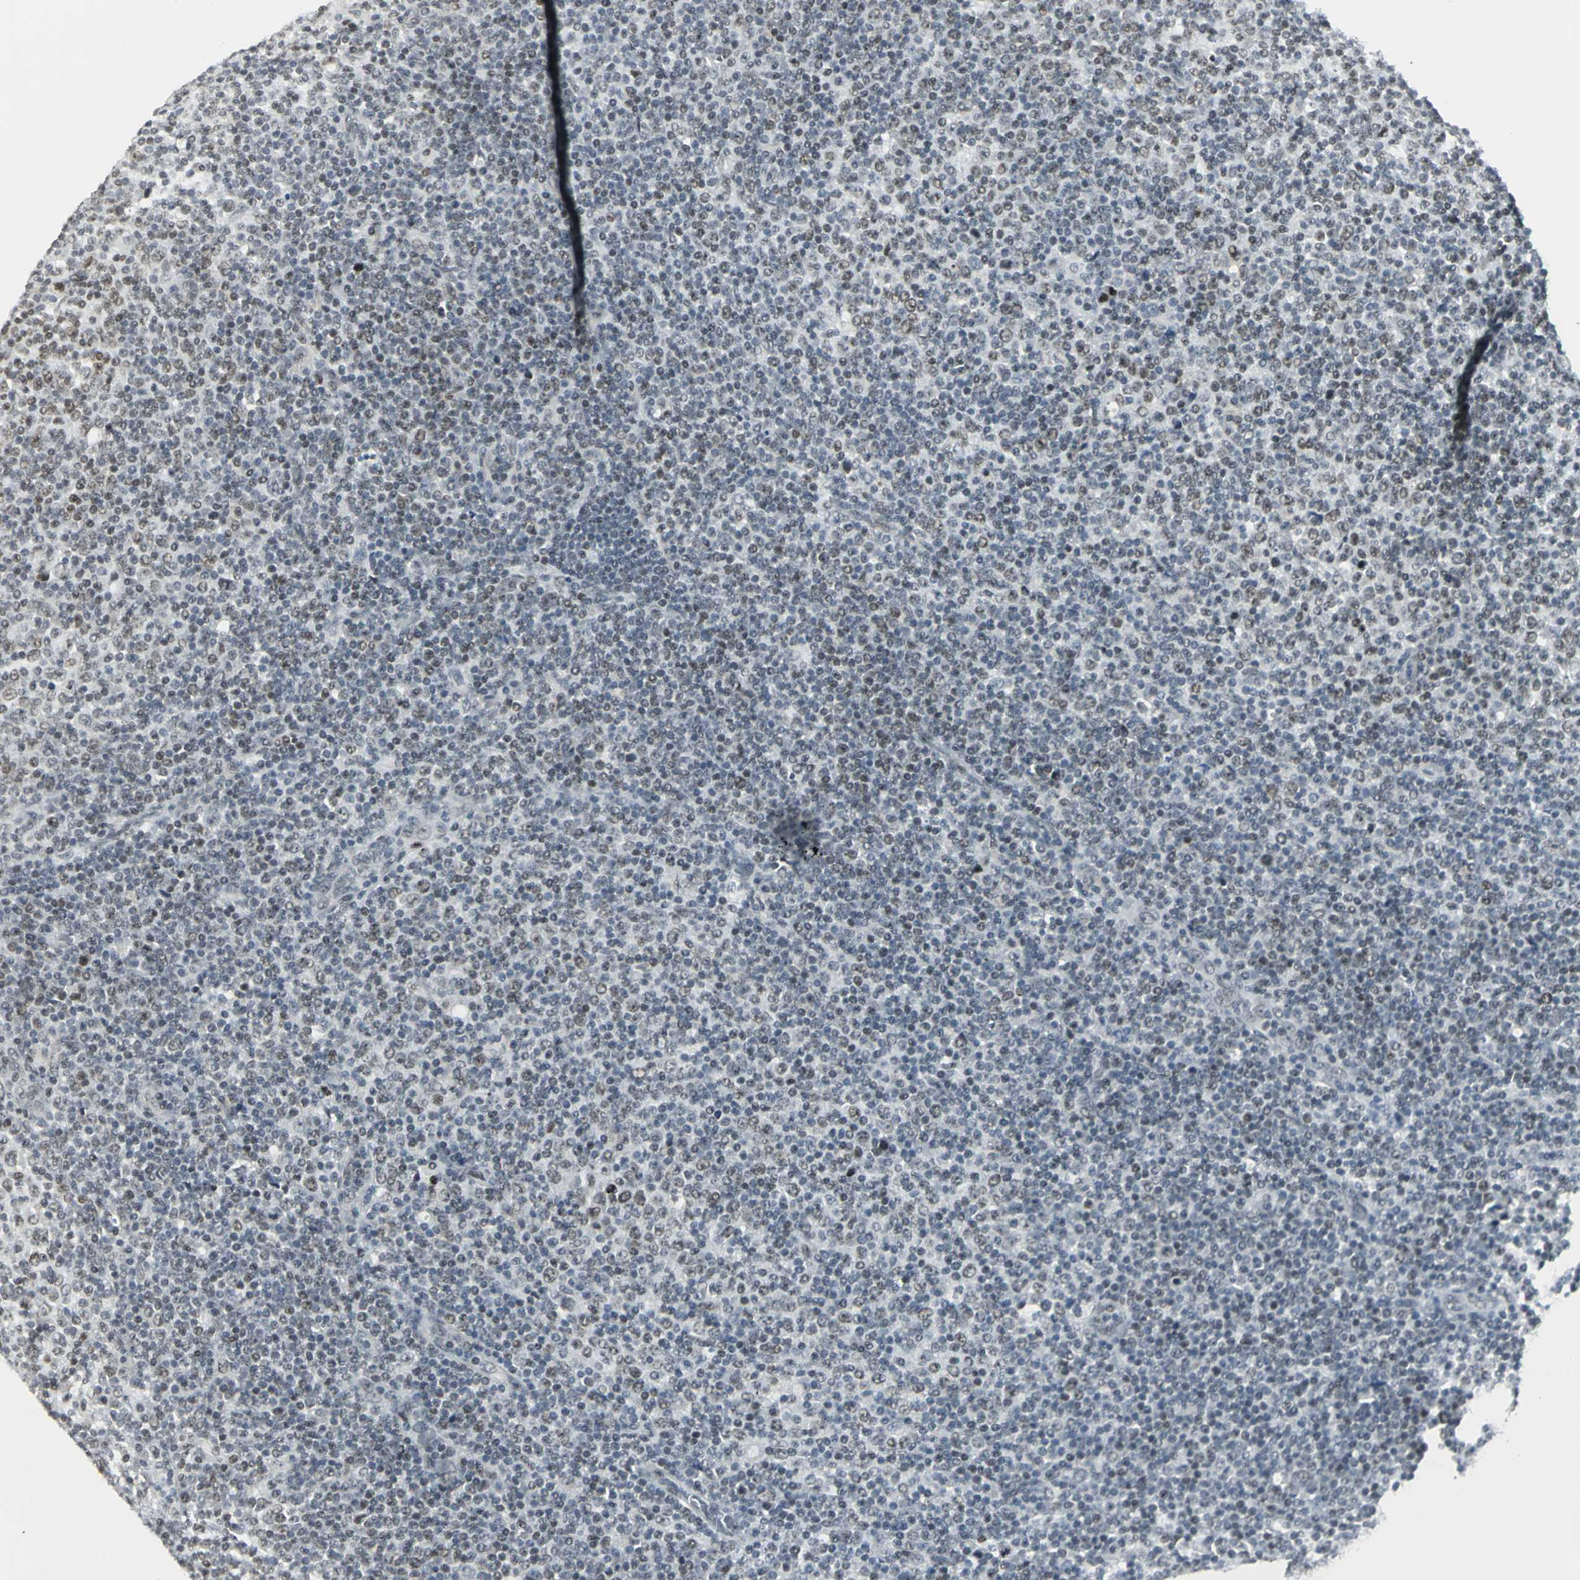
{"staining": {"intensity": "weak", "quantity": "25%-75%", "location": "nuclear"}, "tissue": "lymphoma", "cell_type": "Tumor cells", "image_type": "cancer", "snomed": [{"axis": "morphology", "description": "Malignant lymphoma, non-Hodgkin's type, Low grade"}, {"axis": "topography", "description": "Lymph node"}], "caption": "The immunohistochemical stain highlights weak nuclear positivity in tumor cells of lymphoma tissue.", "gene": "CBX3", "patient": {"sex": "male", "age": 70}}